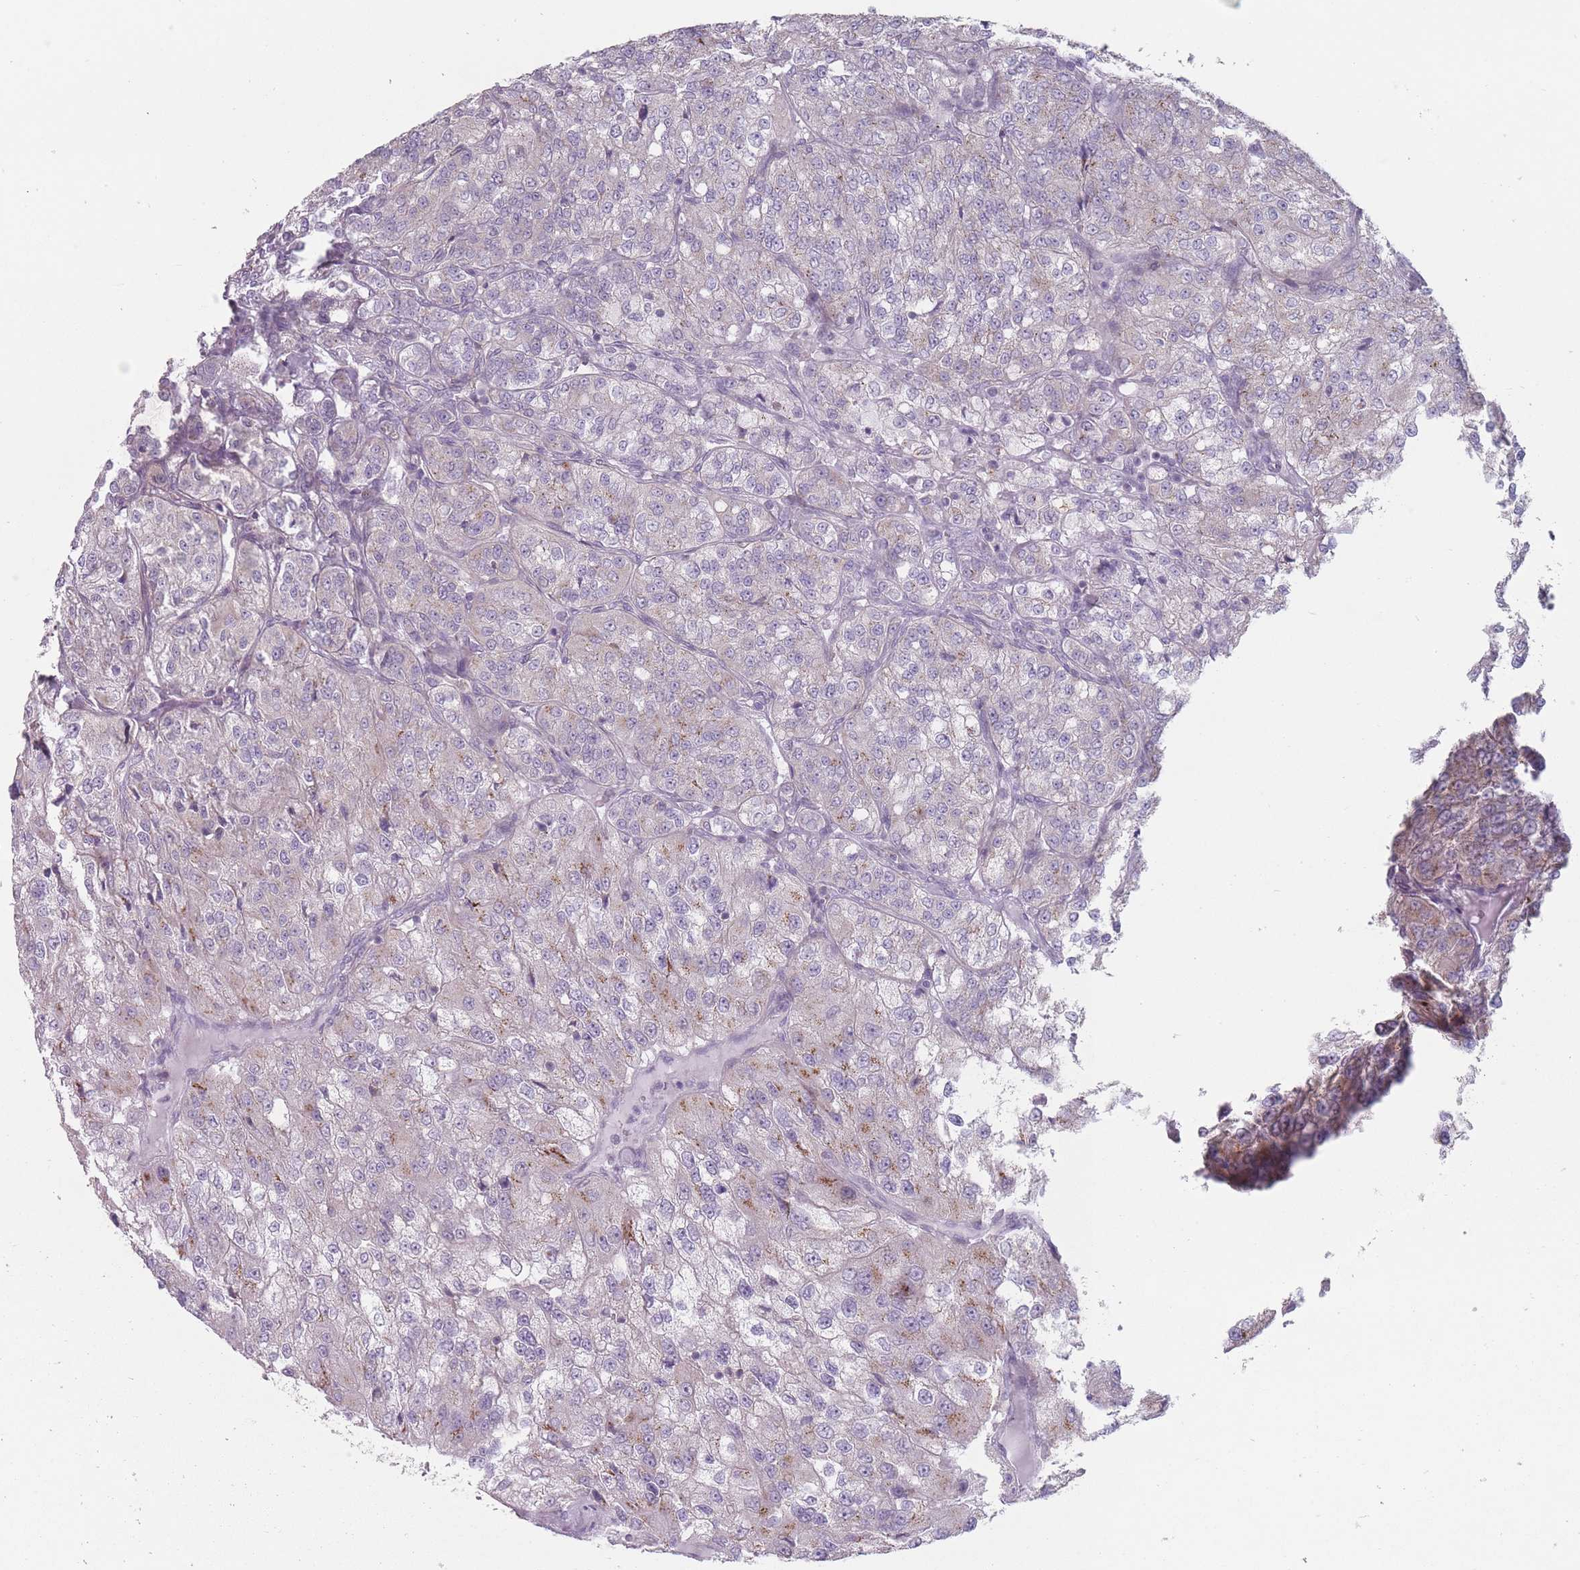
{"staining": {"intensity": "moderate", "quantity": "<25%", "location": "cytoplasmic/membranous"}, "tissue": "renal cancer", "cell_type": "Tumor cells", "image_type": "cancer", "snomed": [{"axis": "morphology", "description": "Adenocarcinoma, NOS"}, {"axis": "topography", "description": "Kidney"}], "caption": "Protein staining shows moderate cytoplasmic/membranous staining in about <25% of tumor cells in renal cancer (adenocarcinoma).", "gene": "AKAIN1", "patient": {"sex": "female", "age": 63}}